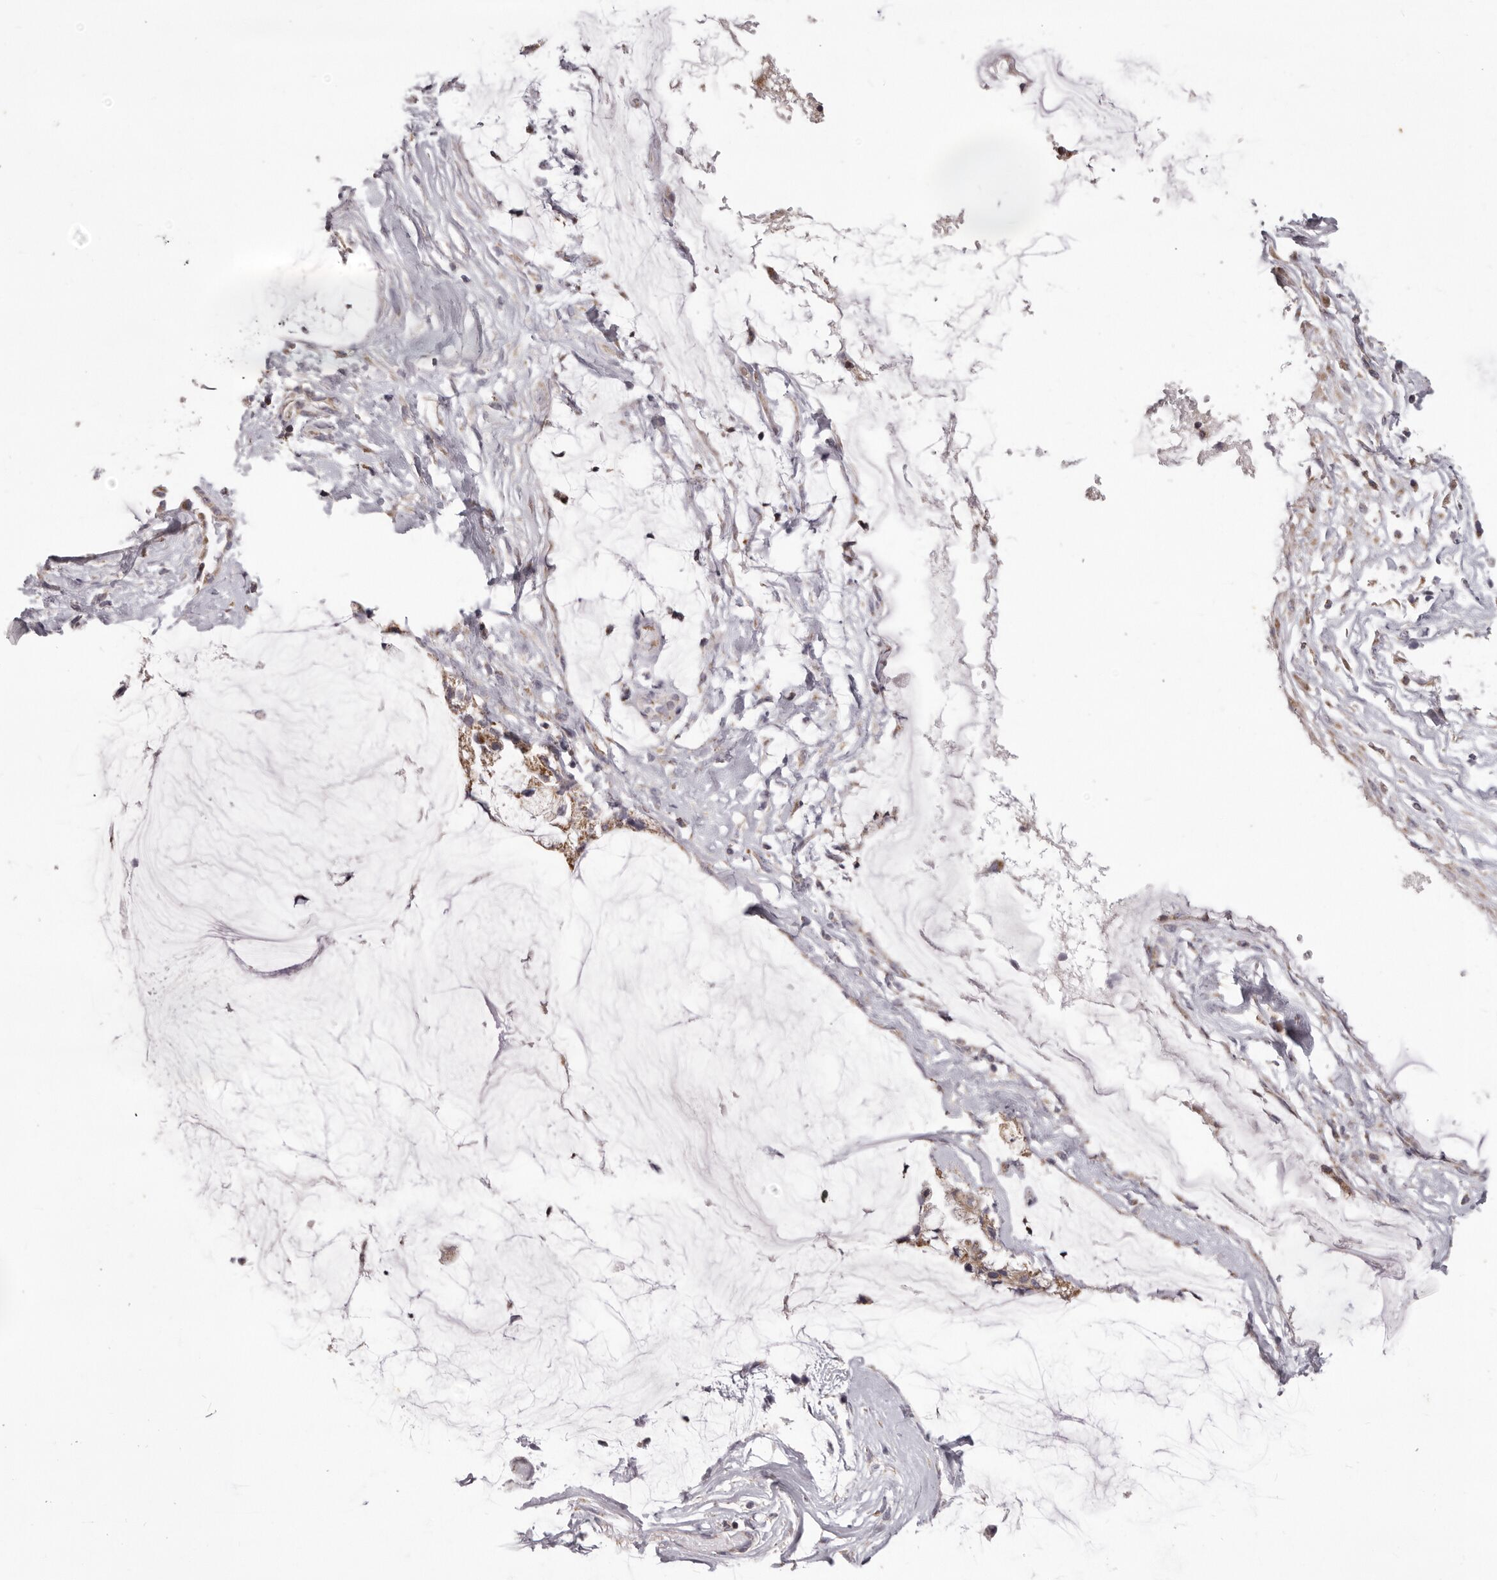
{"staining": {"intensity": "moderate", "quantity": ">75%", "location": "cytoplasmic/membranous"}, "tissue": "ovarian cancer", "cell_type": "Tumor cells", "image_type": "cancer", "snomed": [{"axis": "morphology", "description": "Cystadenocarcinoma, mucinous, NOS"}, {"axis": "topography", "description": "Ovary"}], "caption": "Tumor cells demonstrate moderate cytoplasmic/membranous staining in about >75% of cells in ovarian cancer. The staining was performed using DAB to visualize the protein expression in brown, while the nuclei were stained in blue with hematoxylin (Magnification: 20x).", "gene": "PRMT2", "patient": {"sex": "female", "age": 39}}